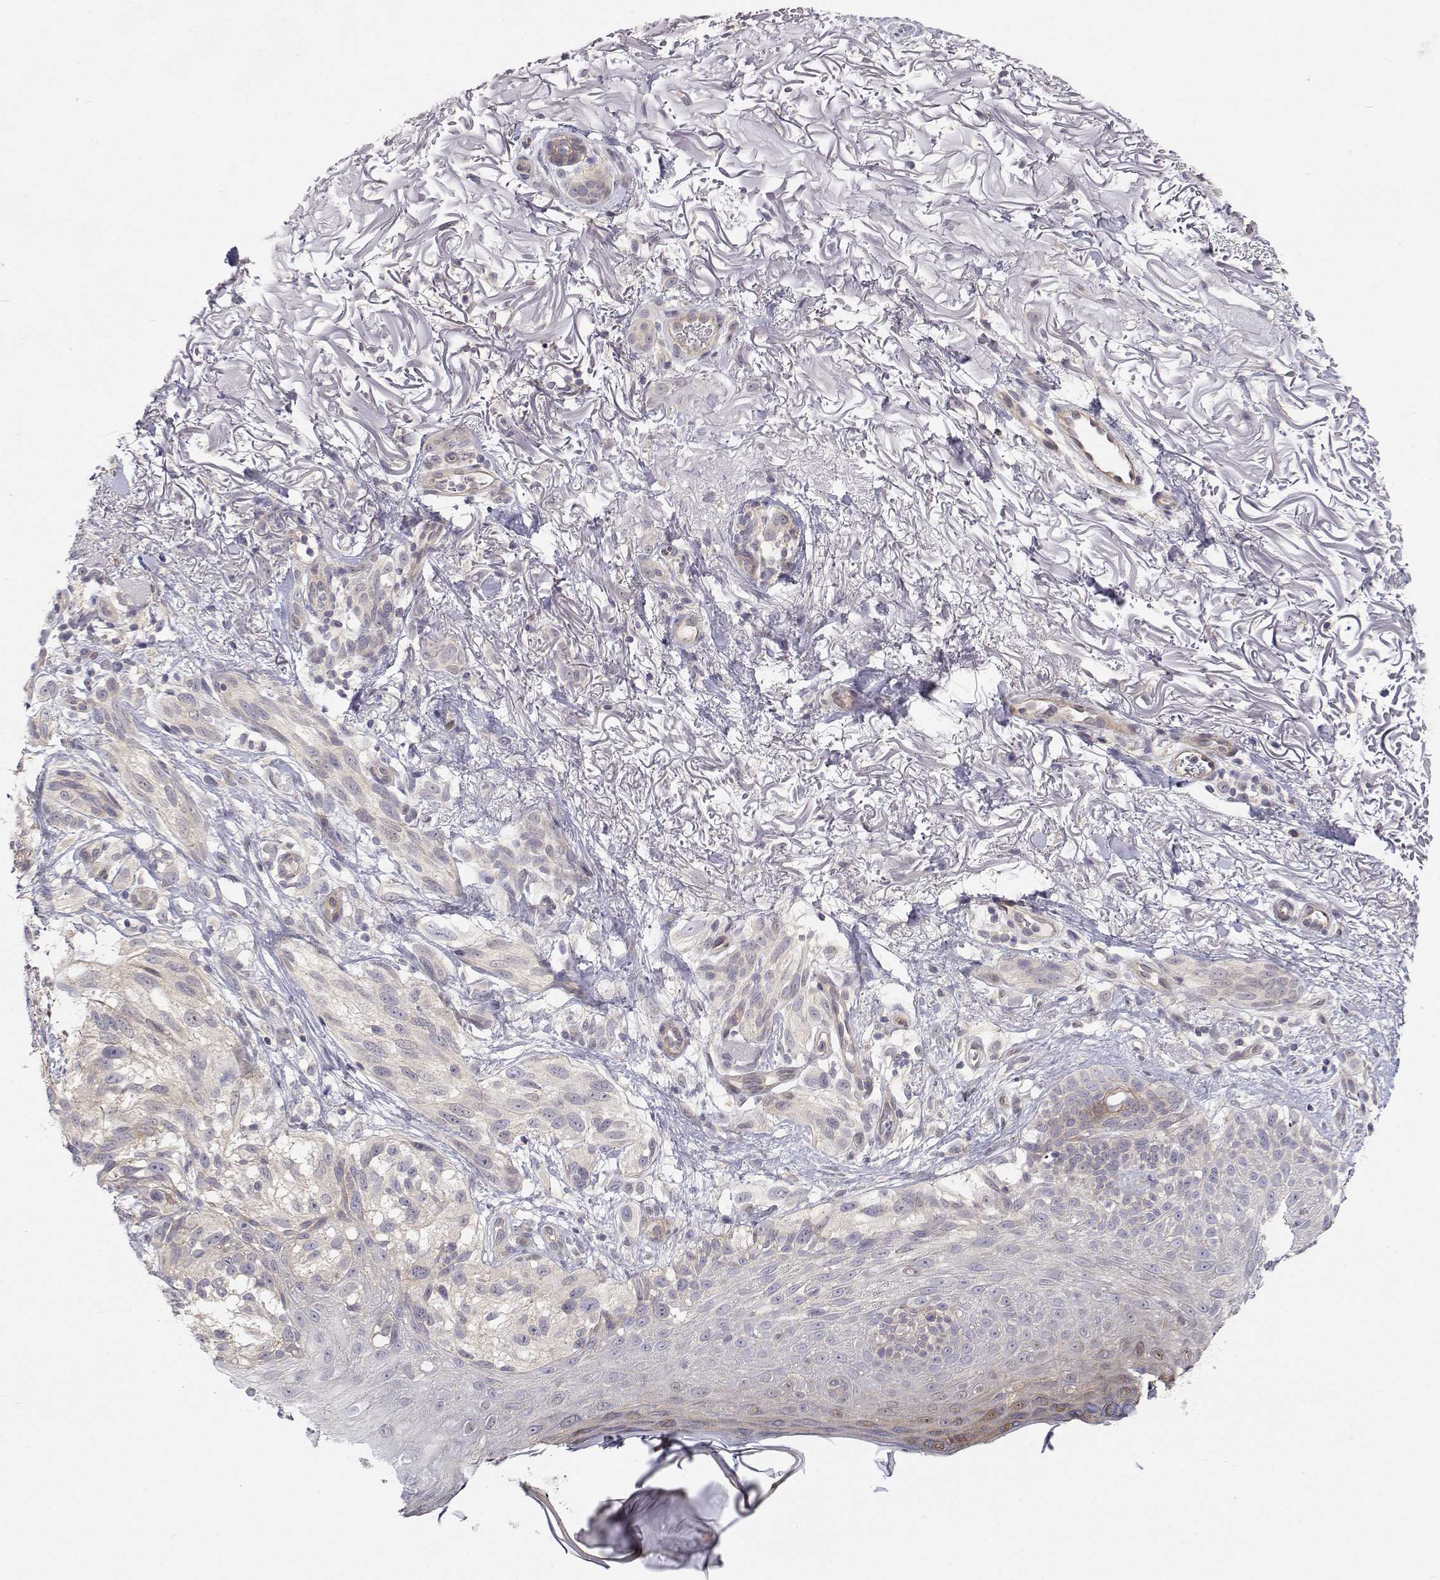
{"staining": {"intensity": "negative", "quantity": "none", "location": "none"}, "tissue": "melanoma", "cell_type": "Tumor cells", "image_type": "cancer", "snomed": [{"axis": "morphology", "description": "Malignant melanoma, NOS"}, {"axis": "topography", "description": "Skin"}], "caption": "This is an IHC image of human malignant melanoma. There is no positivity in tumor cells.", "gene": "MYPN", "patient": {"sex": "female", "age": 86}}